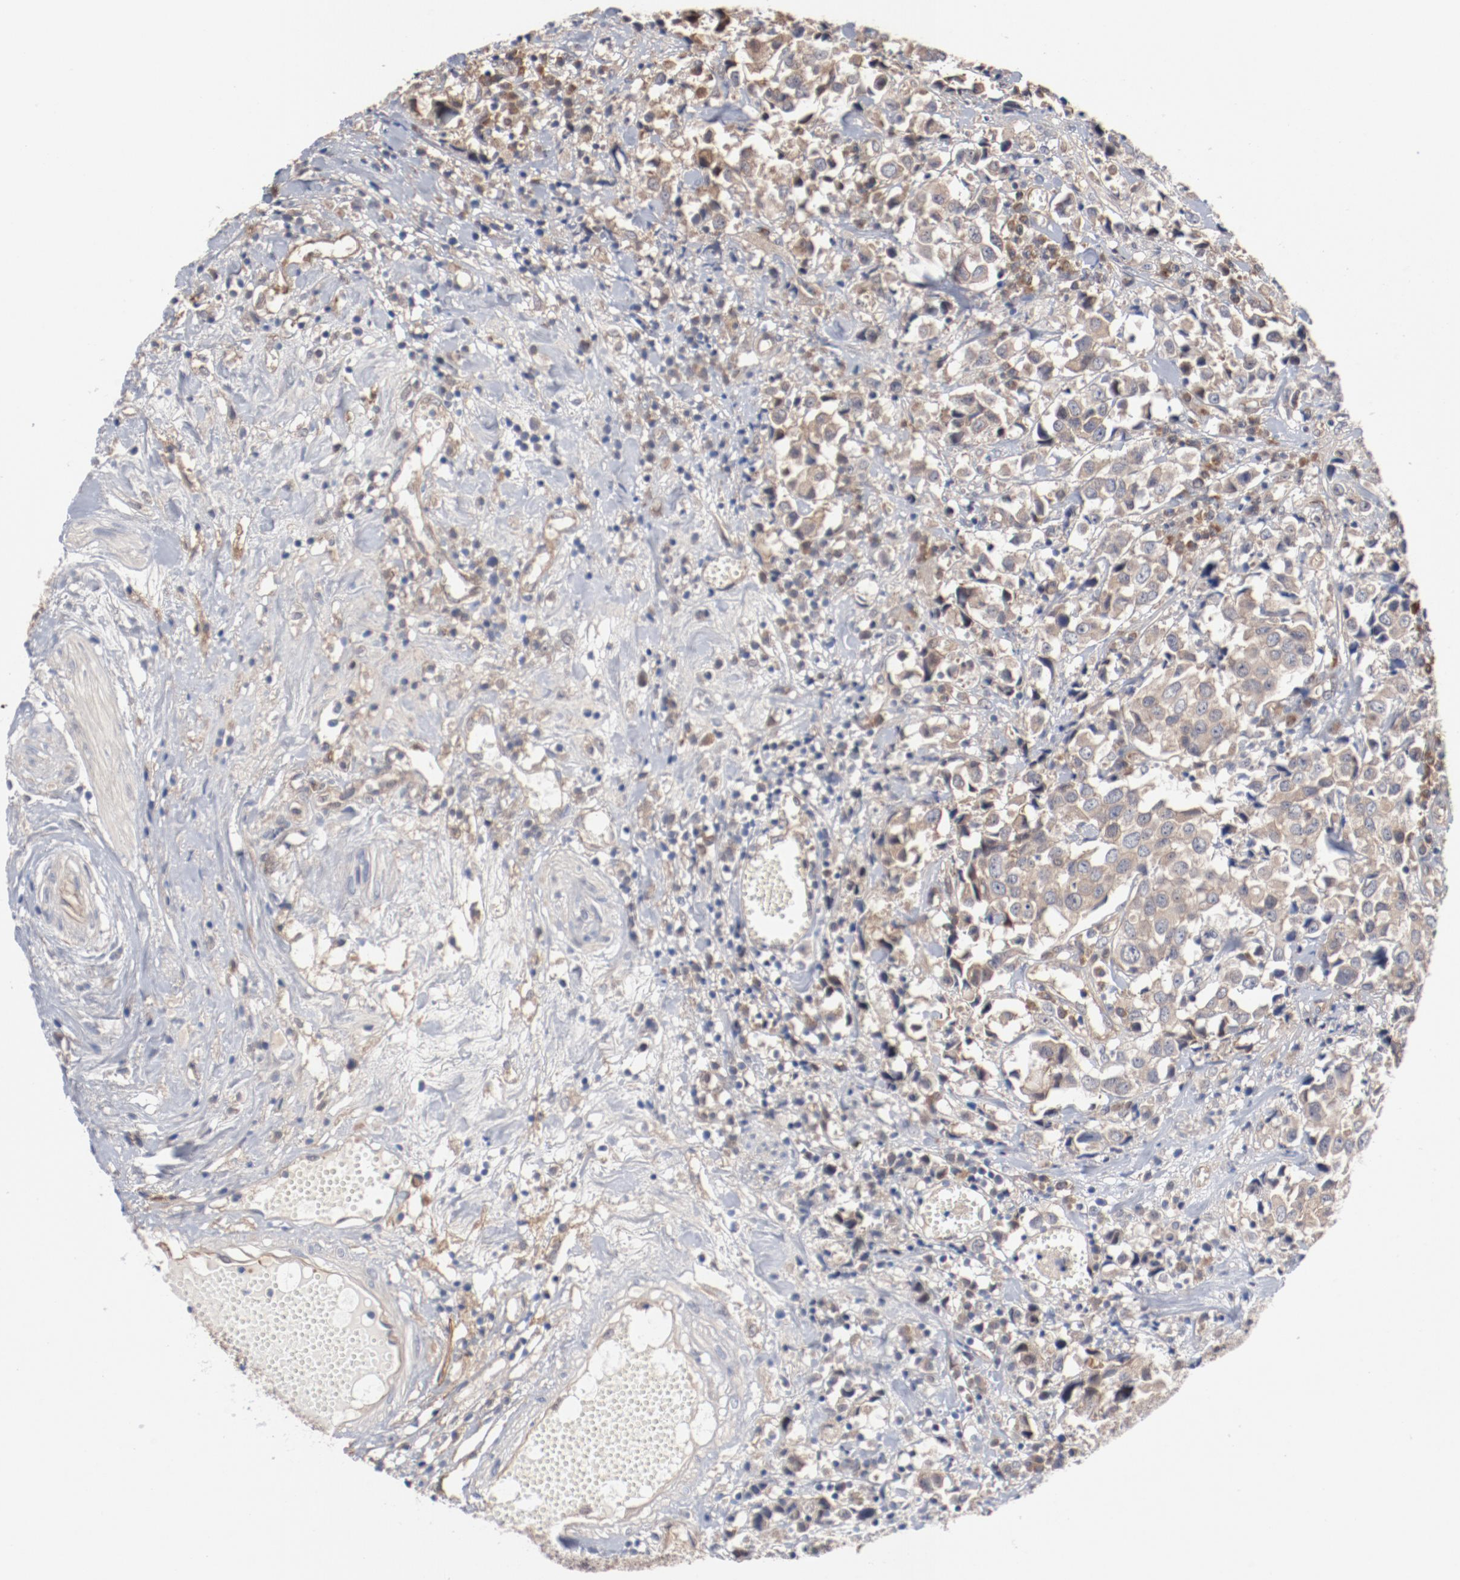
{"staining": {"intensity": "negative", "quantity": "none", "location": "none"}, "tissue": "urothelial cancer", "cell_type": "Tumor cells", "image_type": "cancer", "snomed": [{"axis": "morphology", "description": "Urothelial carcinoma, High grade"}, {"axis": "topography", "description": "Urinary bladder"}], "caption": "A photomicrograph of urothelial cancer stained for a protein demonstrates no brown staining in tumor cells. (Brightfield microscopy of DAB (3,3'-diaminobenzidine) IHC at high magnification).", "gene": "PITPNM2", "patient": {"sex": "female", "age": 75}}